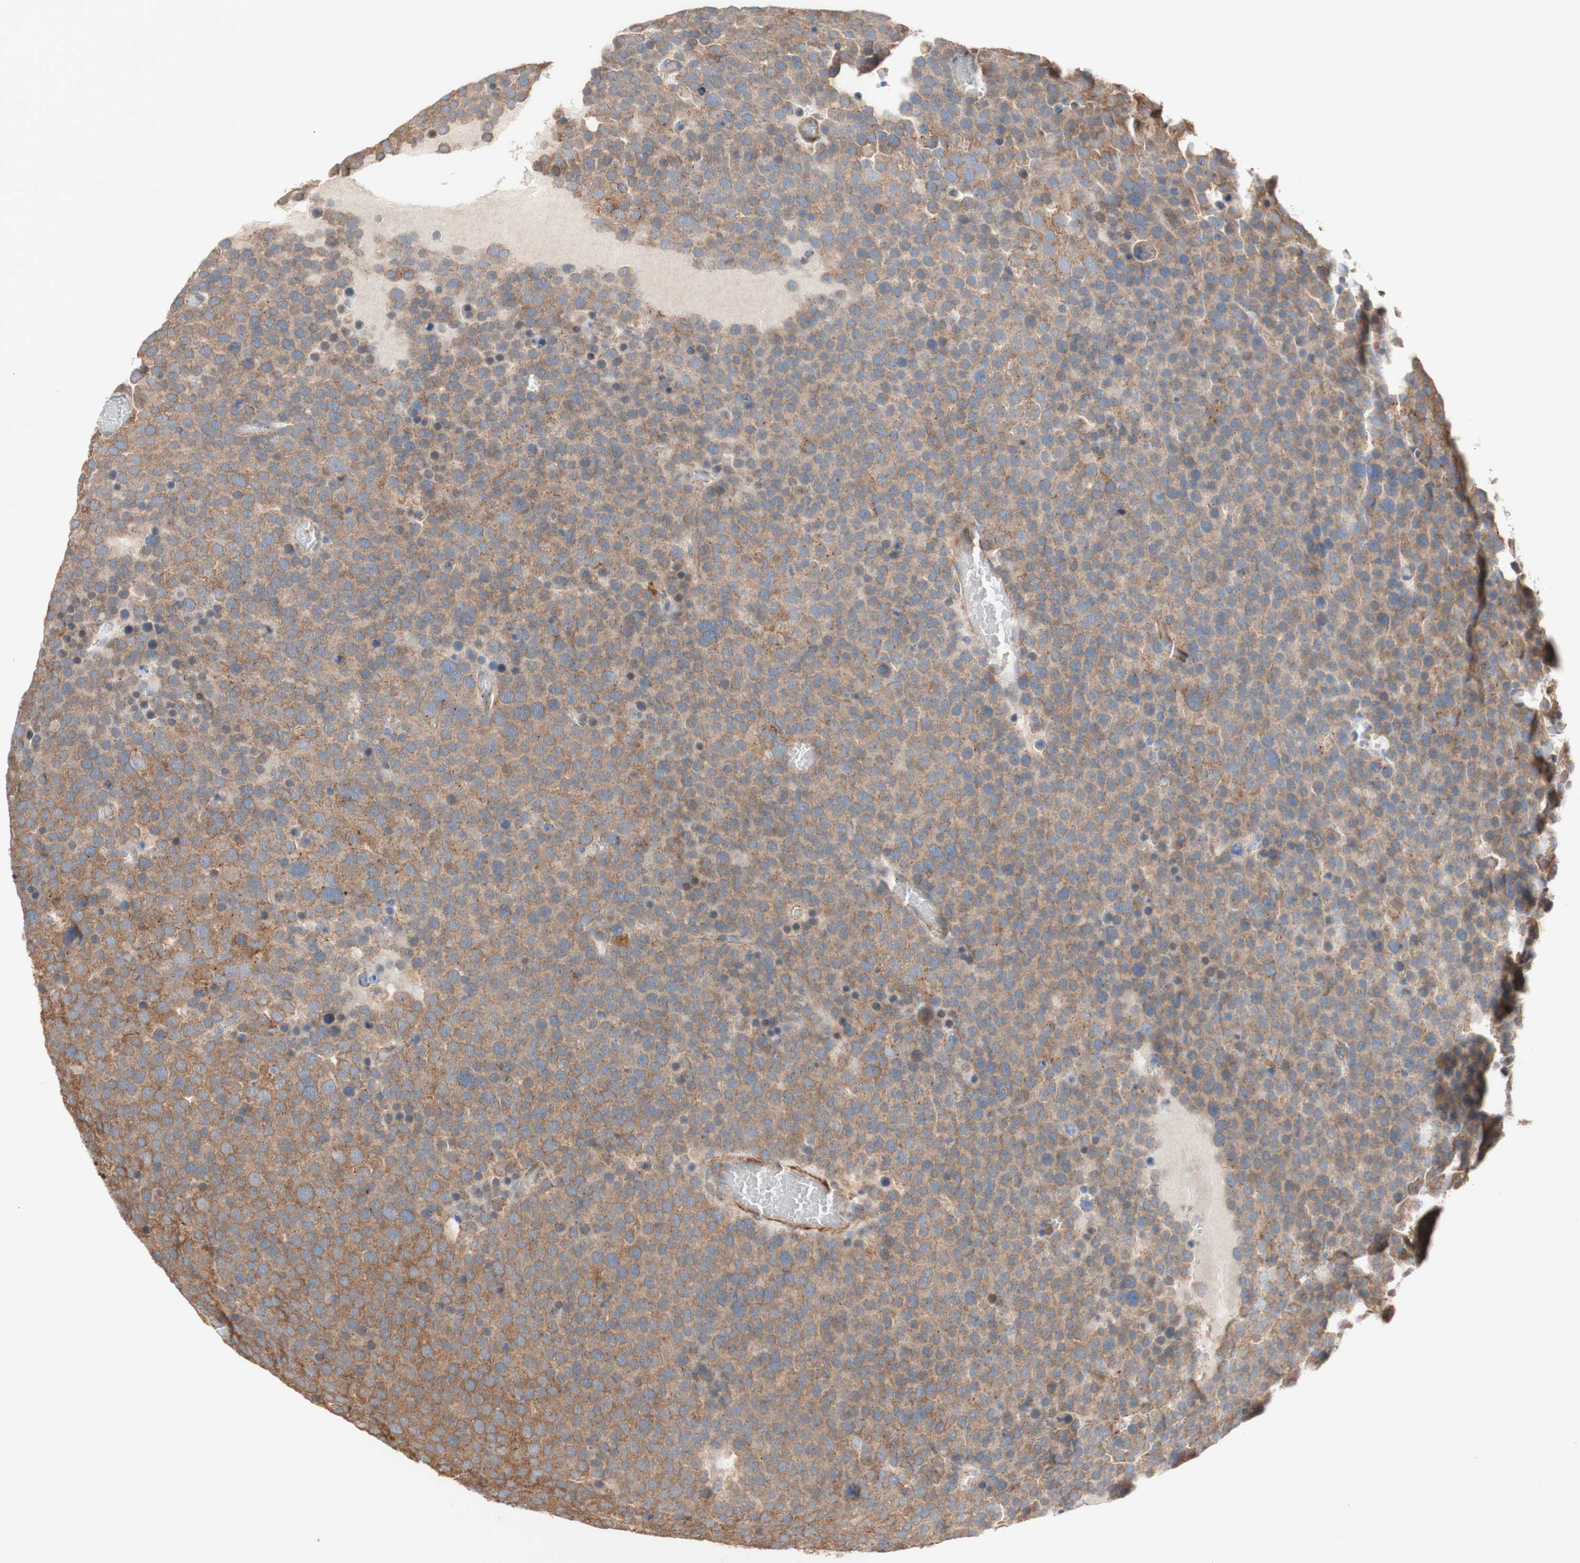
{"staining": {"intensity": "moderate", "quantity": ">75%", "location": "cytoplasmic/membranous,nuclear"}, "tissue": "testis cancer", "cell_type": "Tumor cells", "image_type": "cancer", "snomed": [{"axis": "morphology", "description": "Seminoma, NOS"}, {"axis": "topography", "description": "Testis"}], "caption": "An immunohistochemistry (IHC) image of neoplastic tissue is shown. Protein staining in brown highlights moderate cytoplasmic/membranous and nuclear positivity in testis seminoma within tumor cells.", "gene": "PDGFB", "patient": {"sex": "male", "age": 71}}